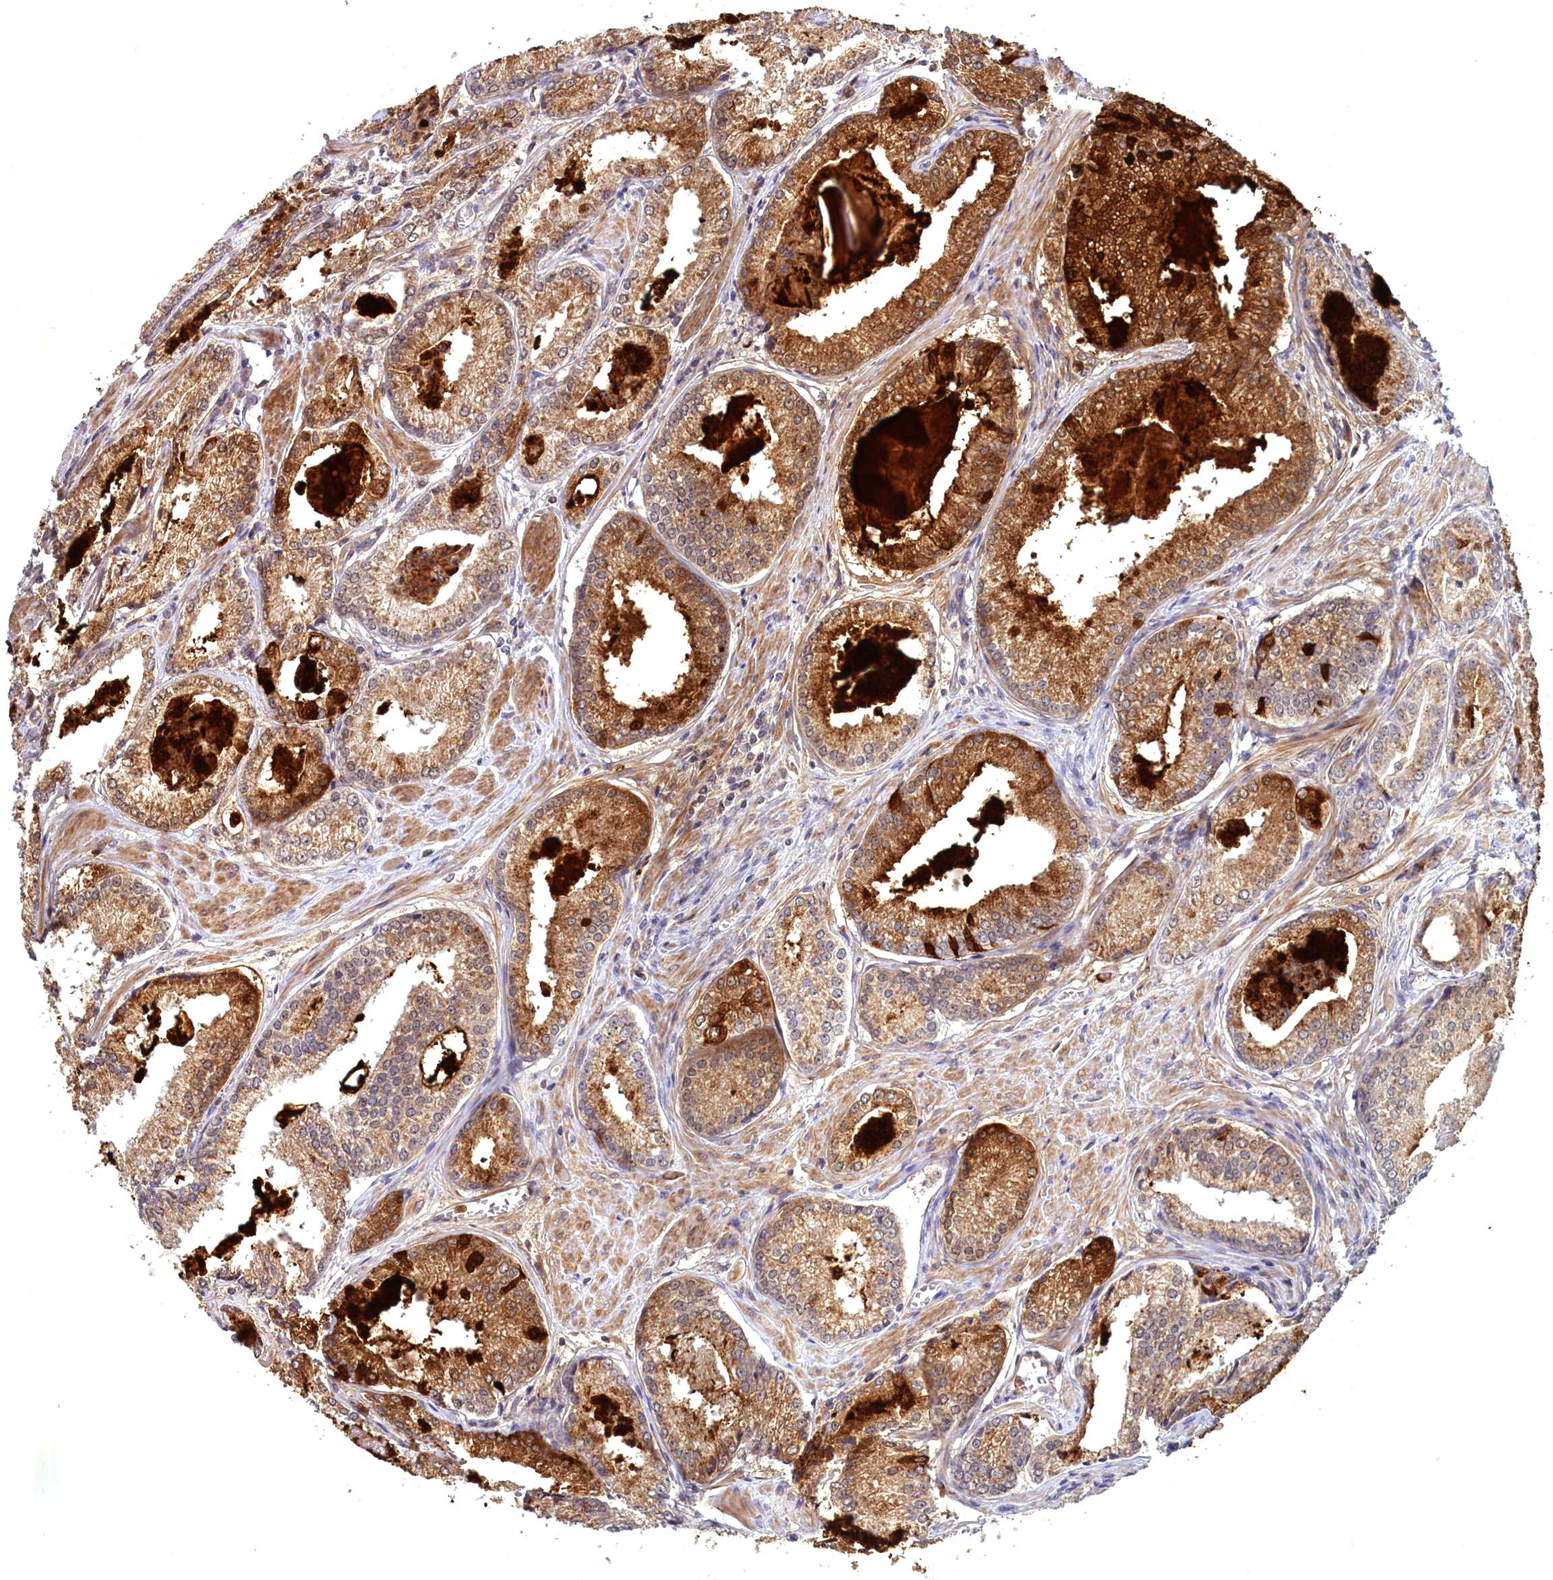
{"staining": {"intensity": "moderate", "quantity": ">75%", "location": "cytoplasmic/membranous"}, "tissue": "prostate cancer", "cell_type": "Tumor cells", "image_type": "cancer", "snomed": [{"axis": "morphology", "description": "Adenocarcinoma, Low grade"}, {"axis": "topography", "description": "Prostate"}], "caption": "Immunohistochemistry (IHC) of human prostate adenocarcinoma (low-grade) reveals medium levels of moderate cytoplasmic/membranous staining in about >75% of tumor cells. (Stains: DAB in brown, nuclei in blue, Microscopy: brightfield microscopy at high magnification).", "gene": "EPB41L4B", "patient": {"sex": "male", "age": 54}}